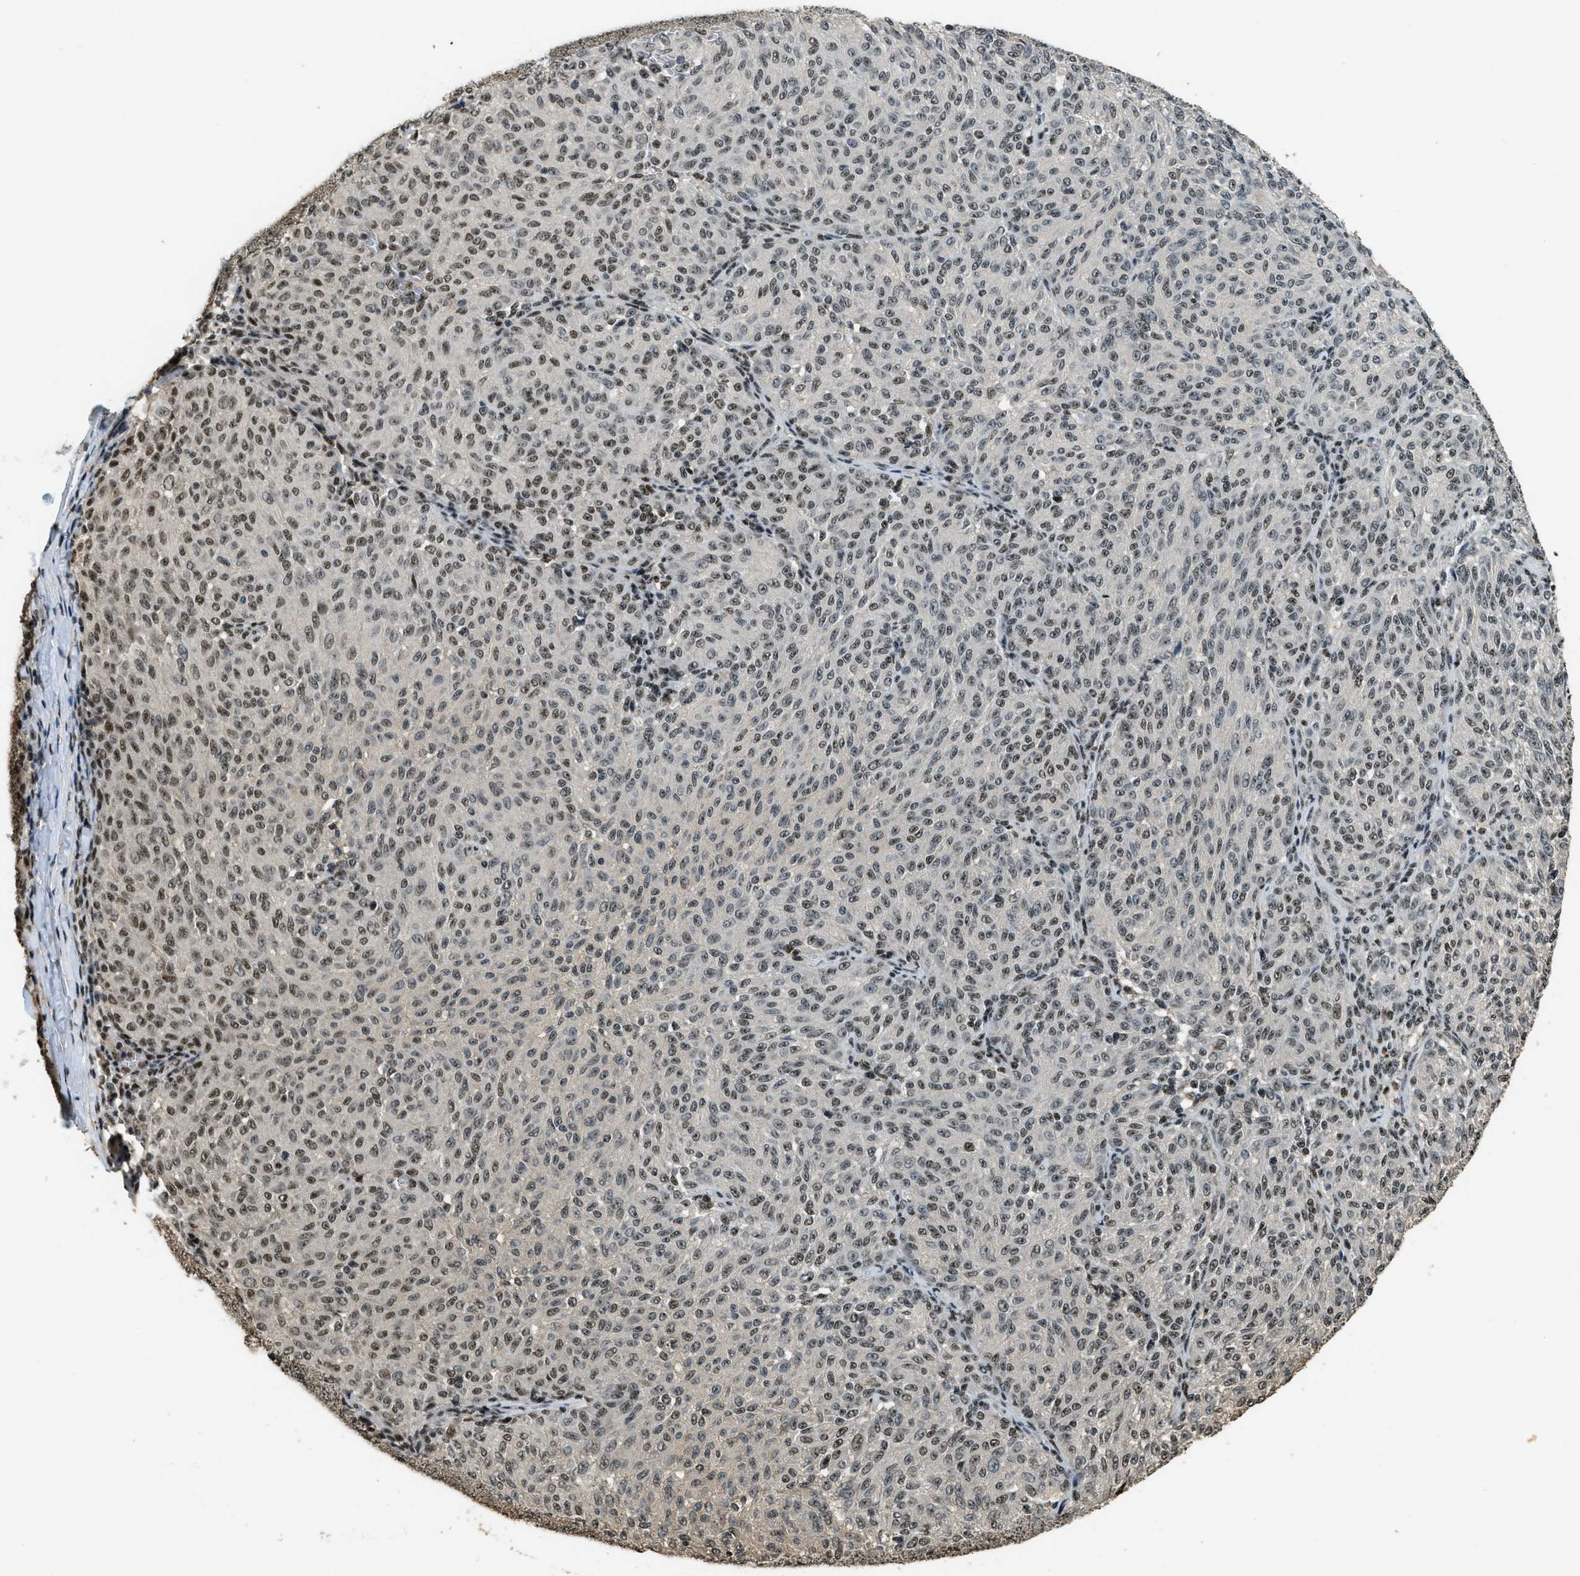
{"staining": {"intensity": "moderate", "quantity": ">75%", "location": "nuclear"}, "tissue": "melanoma", "cell_type": "Tumor cells", "image_type": "cancer", "snomed": [{"axis": "morphology", "description": "Malignant melanoma, NOS"}, {"axis": "topography", "description": "Skin"}], "caption": "Moderate nuclear expression is identified in about >75% of tumor cells in melanoma.", "gene": "SP100", "patient": {"sex": "female", "age": 72}}